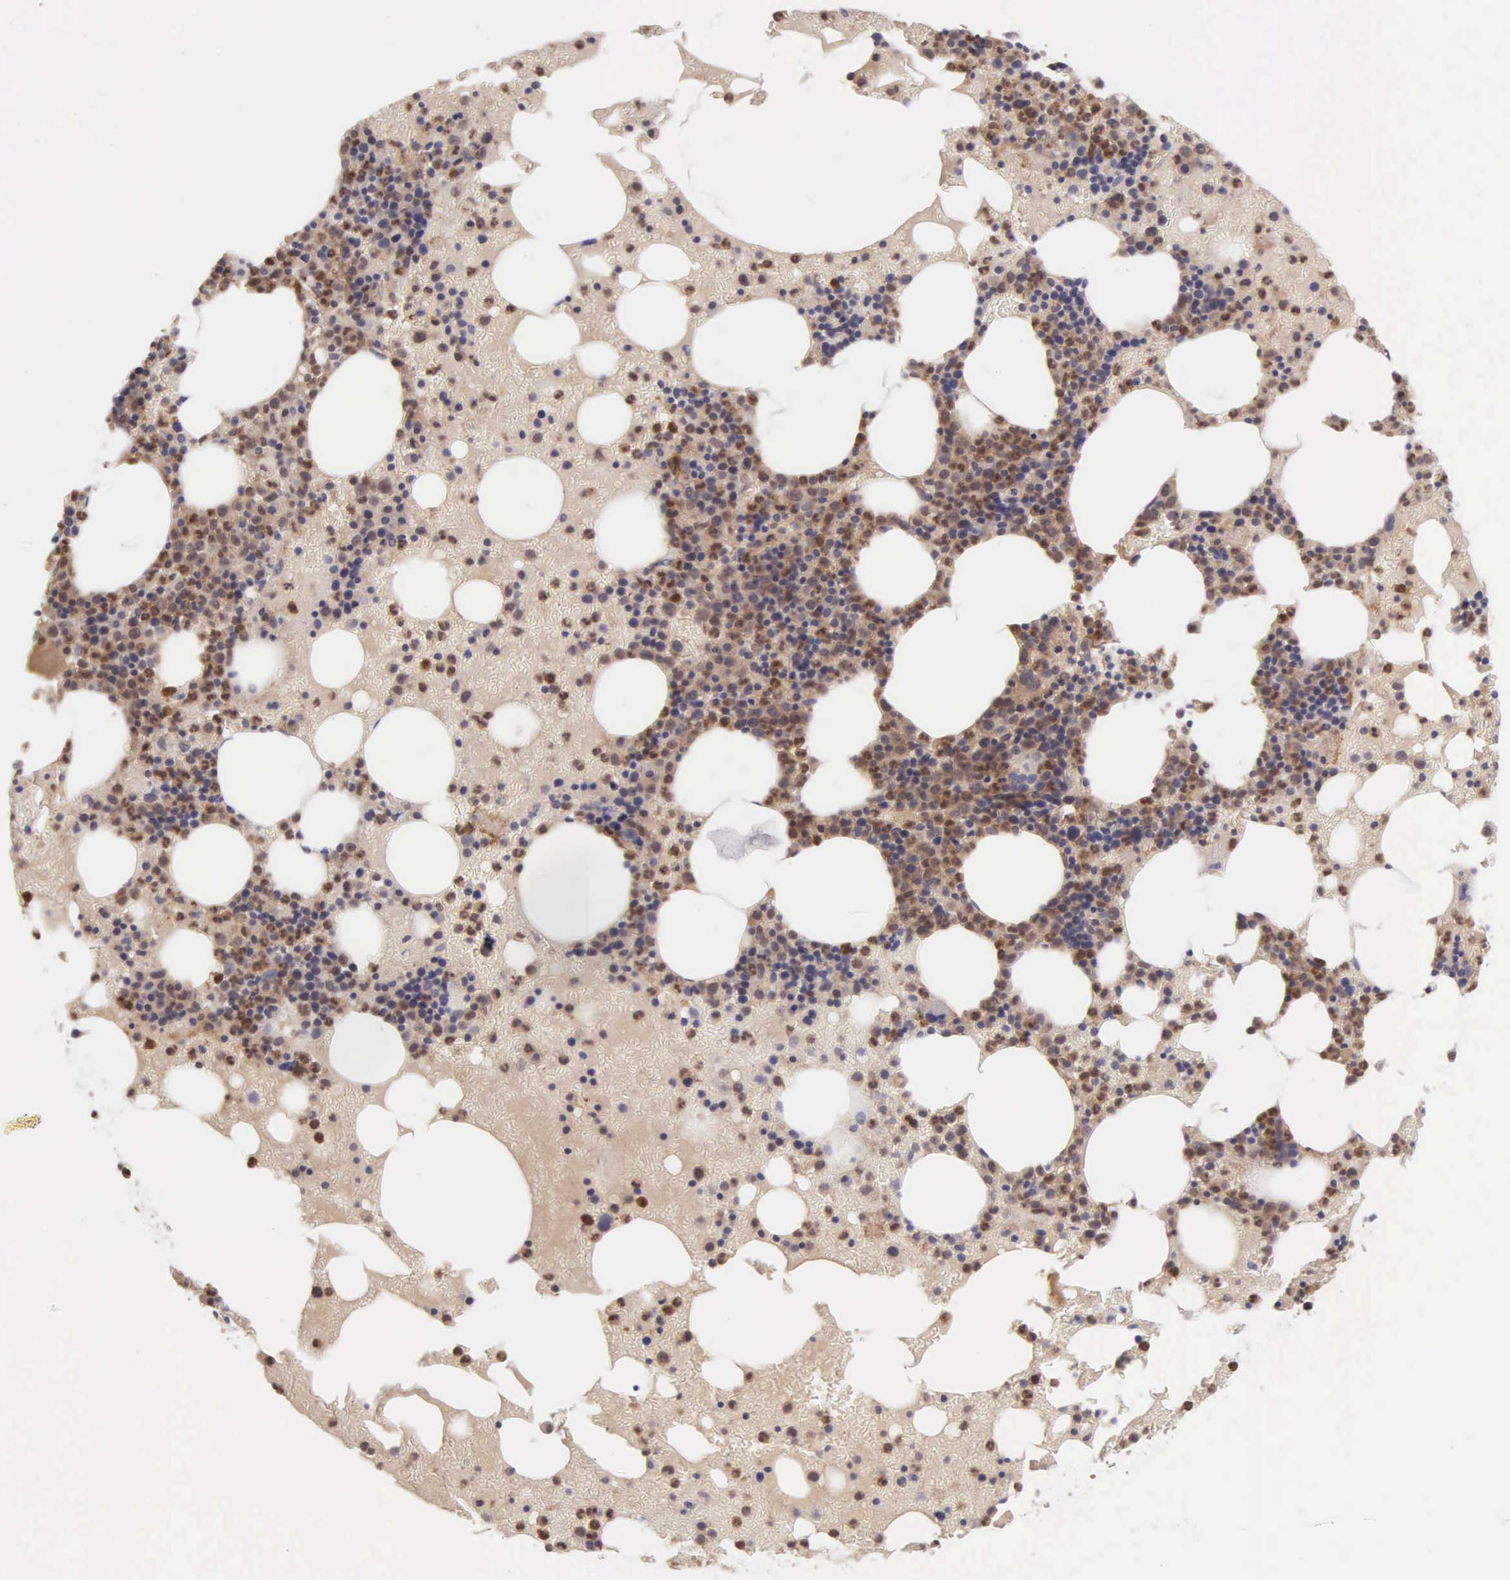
{"staining": {"intensity": "weak", "quantity": "<25%", "location": "cytoplasmic/membranous"}, "tissue": "bone marrow", "cell_type": "Hematopoietic cells", "image_type": "normal", "snomed": [{"axis": "morphology", "description": "Normal tissue, NOS"}, {"axis": "topography", "description": "Bone marrow"}], "caption": "The image demonstrates no staining of hematopoietic cells in unremarkable bone marrow. (Stains: DAB (3,3'-diaminobenzidine) IHC with hematoxylin counter stain, Microscopy: brightfield microscopy at high magnification).", "gene": "BID", "patient": {"sex": "female", "age": 72}}